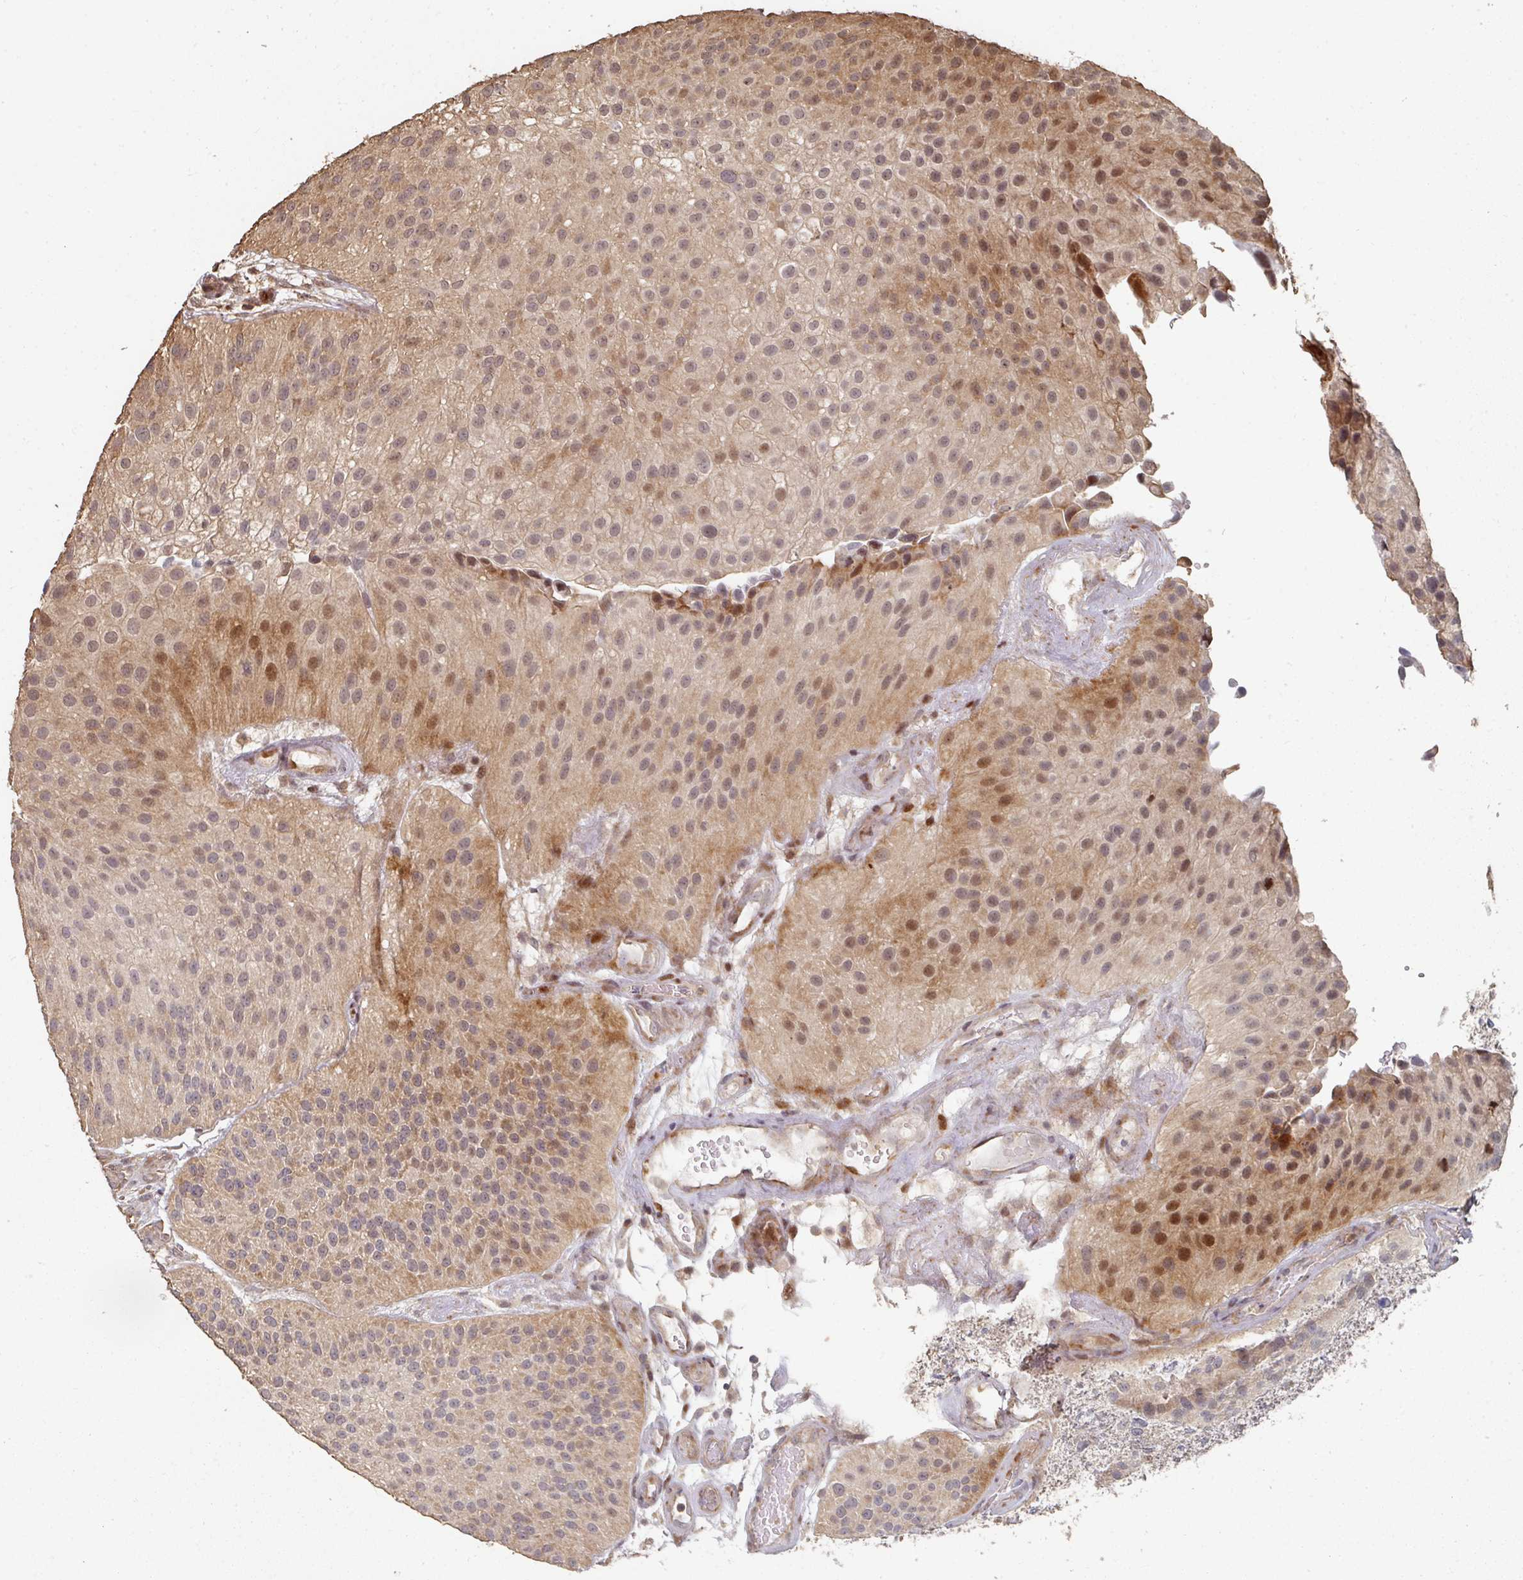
{"staining": {"intensity": "moderate", "quantity": "25%-75%", "location": "cytoplasmic/membranous,nuclear"}, "tissue": "urothelial cancer", "cell_type": "Tumor cells", "image_type": "cancer", "snomed": [{"axis": "morphology", "description": "Urothelial carcinoma, NOS"}, {"axis": "topography", "description": "Urinary bladder"}], "caption": "A brown stain labels moderate cytoplasmic/membranous and nuclear positivity of a protein in human transitional cell carcinoma tumor cells. (Brightfield microscopy of DAB IHC at high magnification).", "gene": "CA7", "patient": {"sex": "male", "age": 87}}